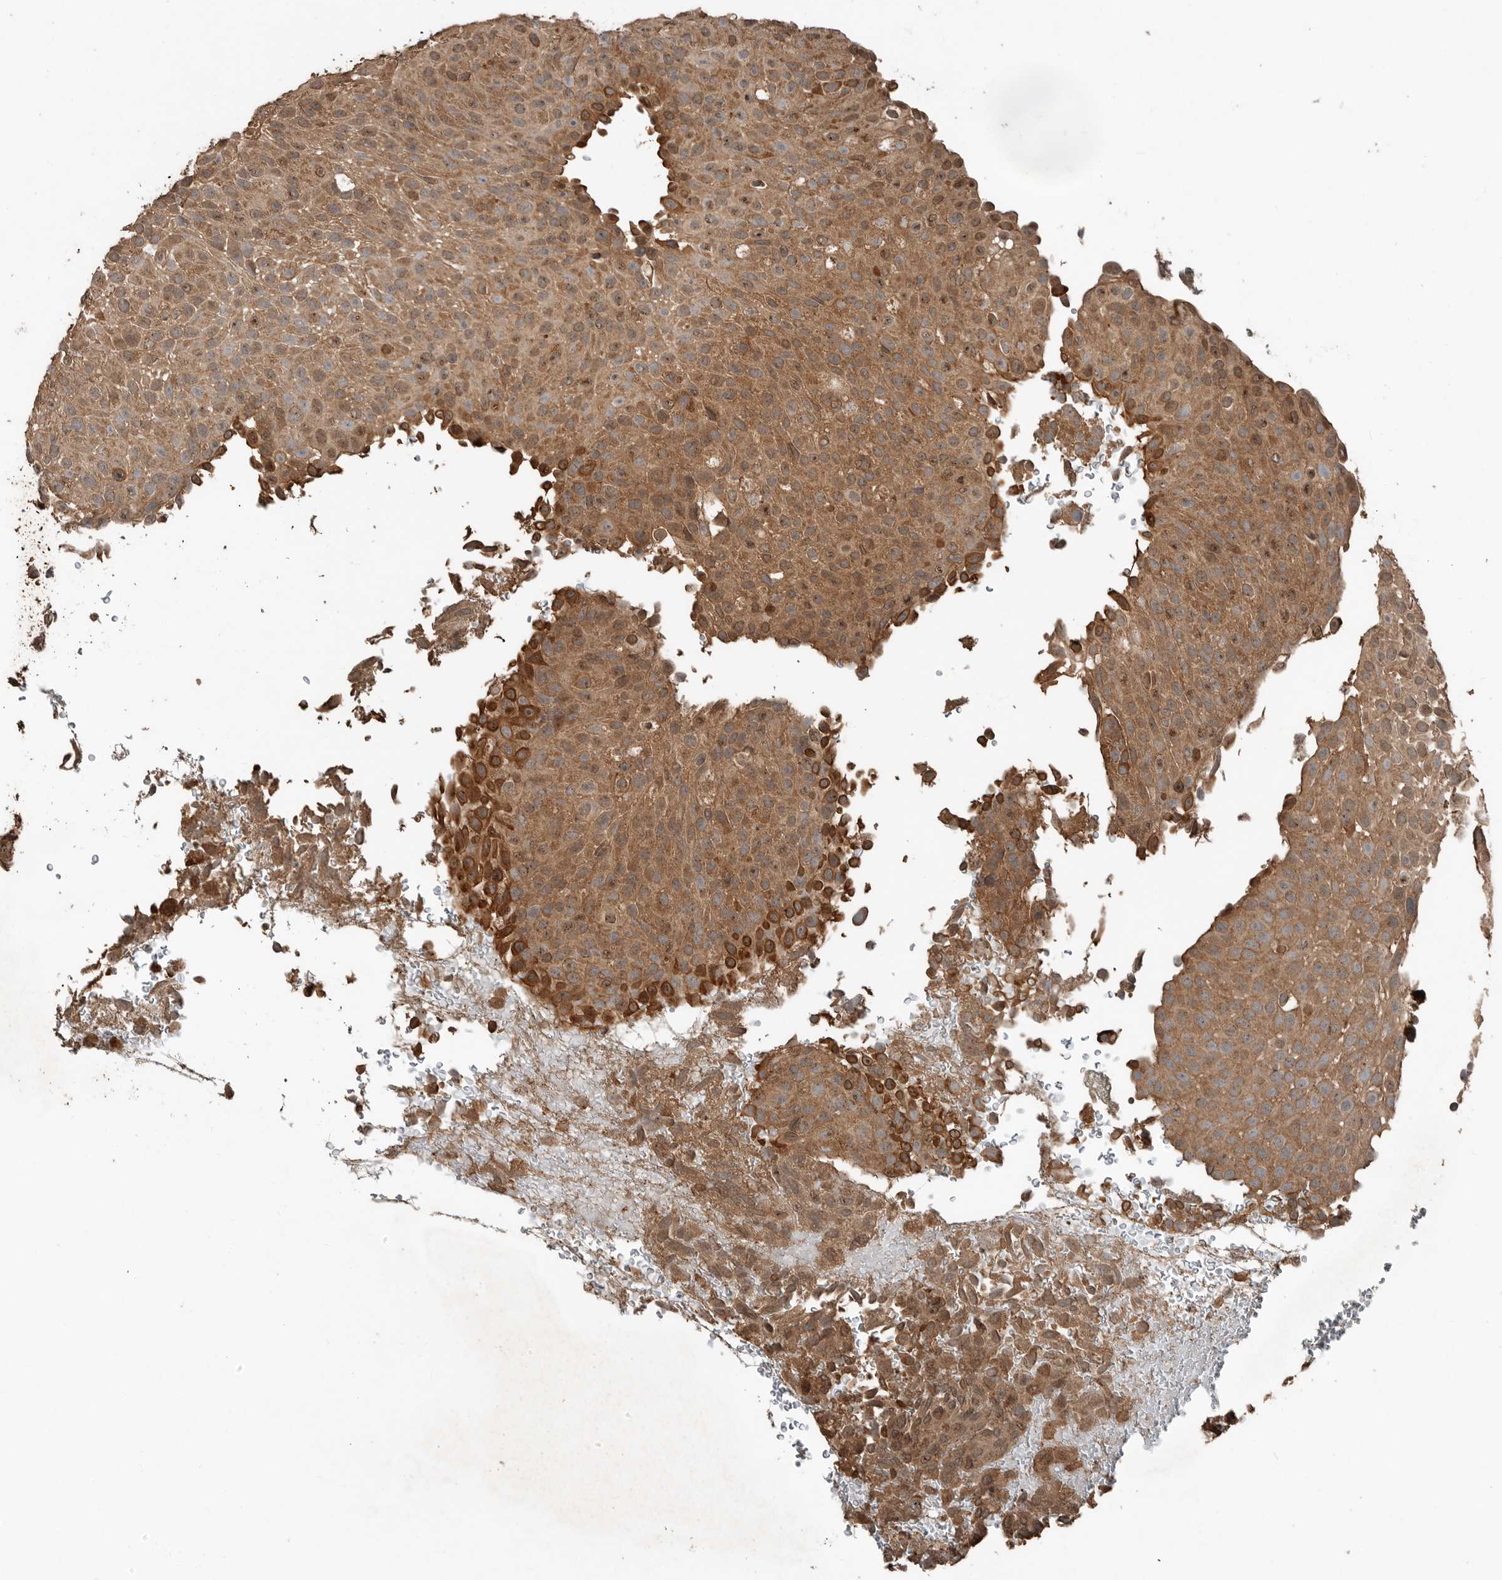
{"staining": {"intensity": "moderate", "quantity": ">75%", "location": "cytoplasmic/membranous,nuclear"}, "tissue": "urothelial cancer", "cell_type": "Tumor cells", "image_type": "cancer", "snomed": [{"axis": "morphology", "description": "Urothelial carcinoma, Low grade"}, {"axis": "topography", "description": "Urinary bladder"}], "caption": "Protein staining by immunohistochemistry (IHC) displays moderate cytoplasmic/membranous and nuclear expression in approximately >75% of tumor cells in urothelial cancer. (IHC, brightfield microscopy, high magnification).", "gene": "BLZF1", "patient": {"sex": "male", "age": 78}}